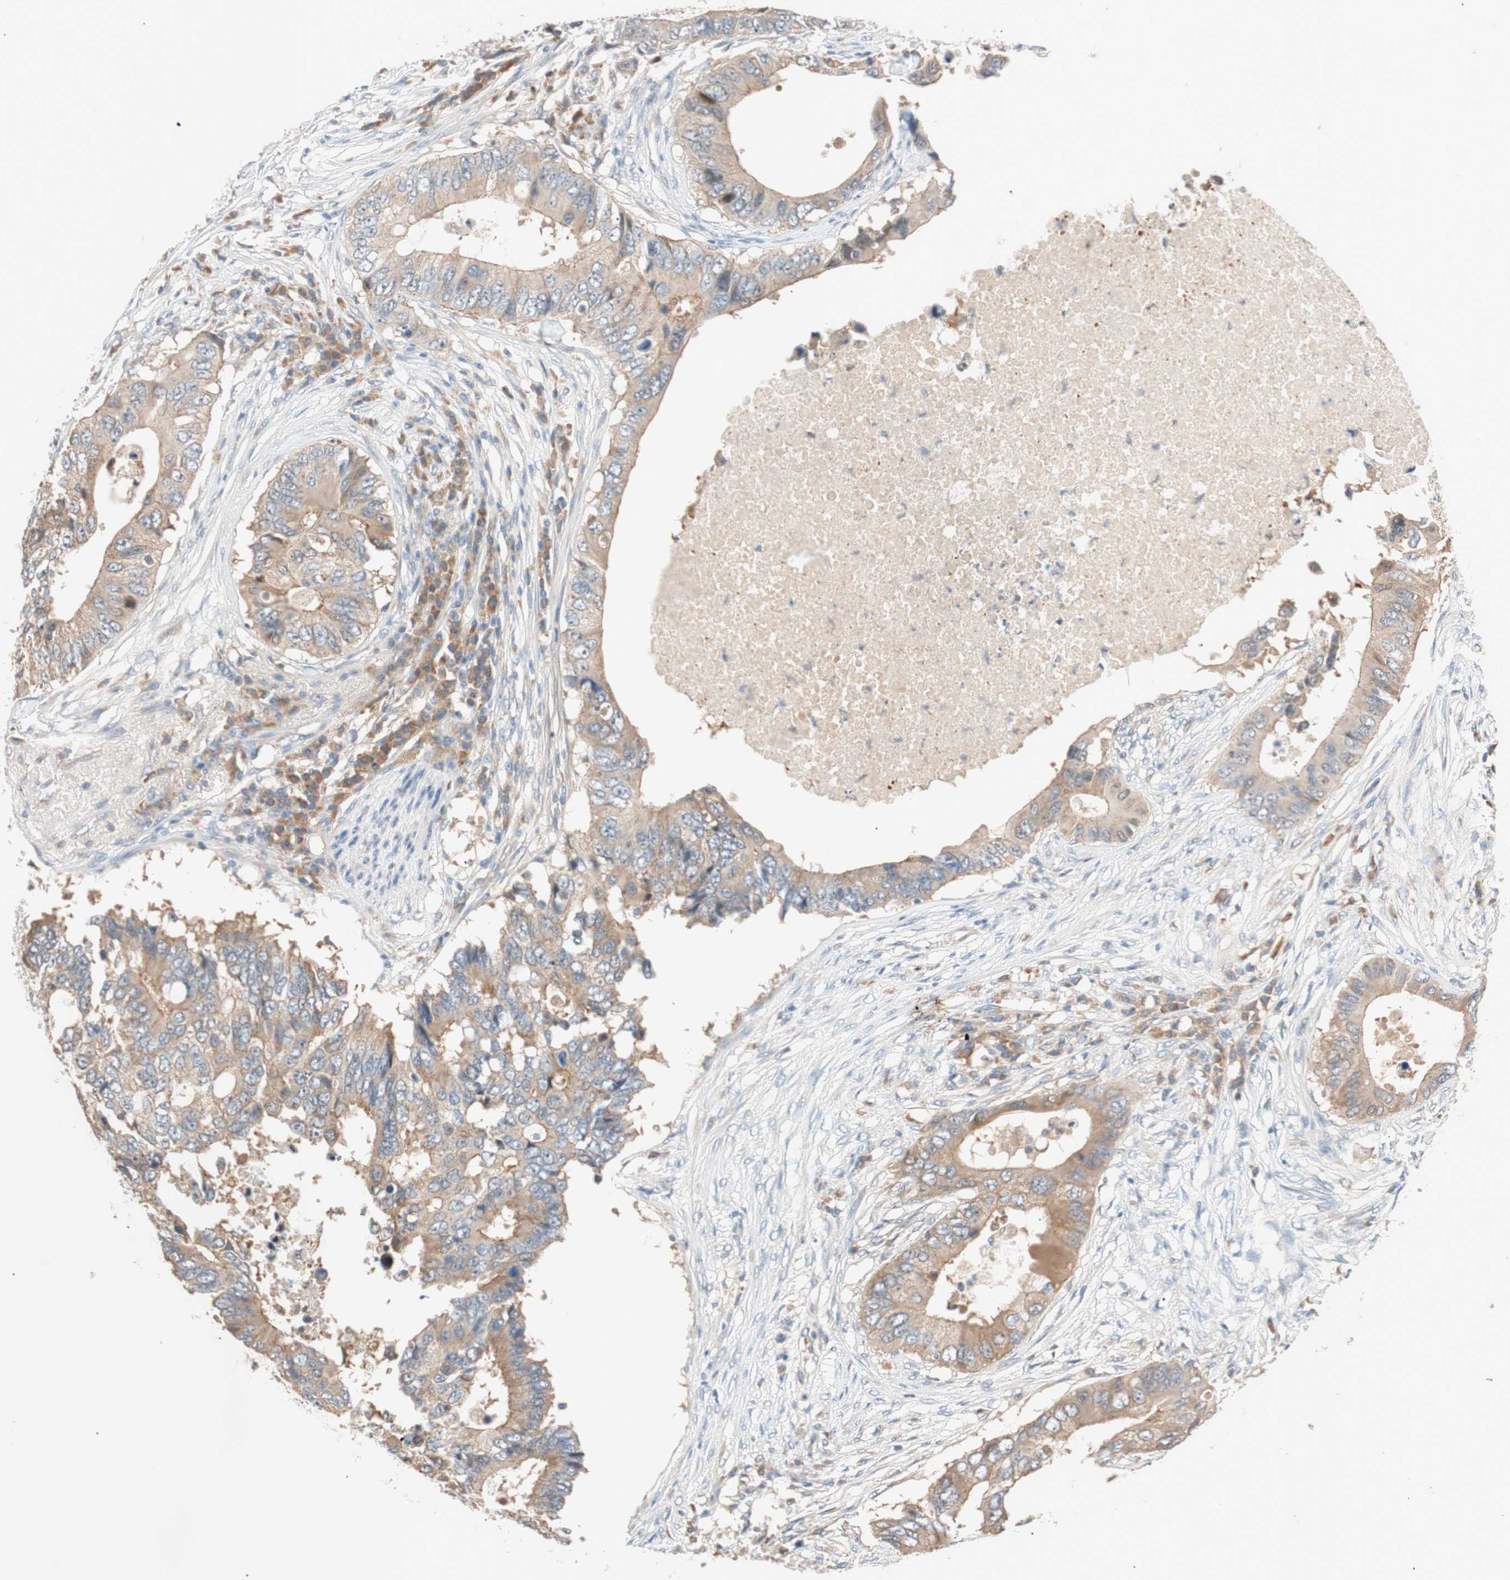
{"staining": {"intensity": "moderate", "quantity": ">75%", "location": "cytoplasmic/membranous"}, "tissue": "colorectal cancer", "cell_type": "Tumor cells", "image_type": "cancer", "snomed": [{"axis": "morphology", "description": "Adenocarcinoma, NOS"}, {"axis": "topography", "description": "Colon"}], "caption": "About >75% of tumor cells in human adenocarcinoma (colorectal) reveal moderate cytoplasmic/membranous protein expression as visualized by brown immunohistochemical staining.", "gene": "PCK1", "patient": {"sex": "male", "age": 71}}